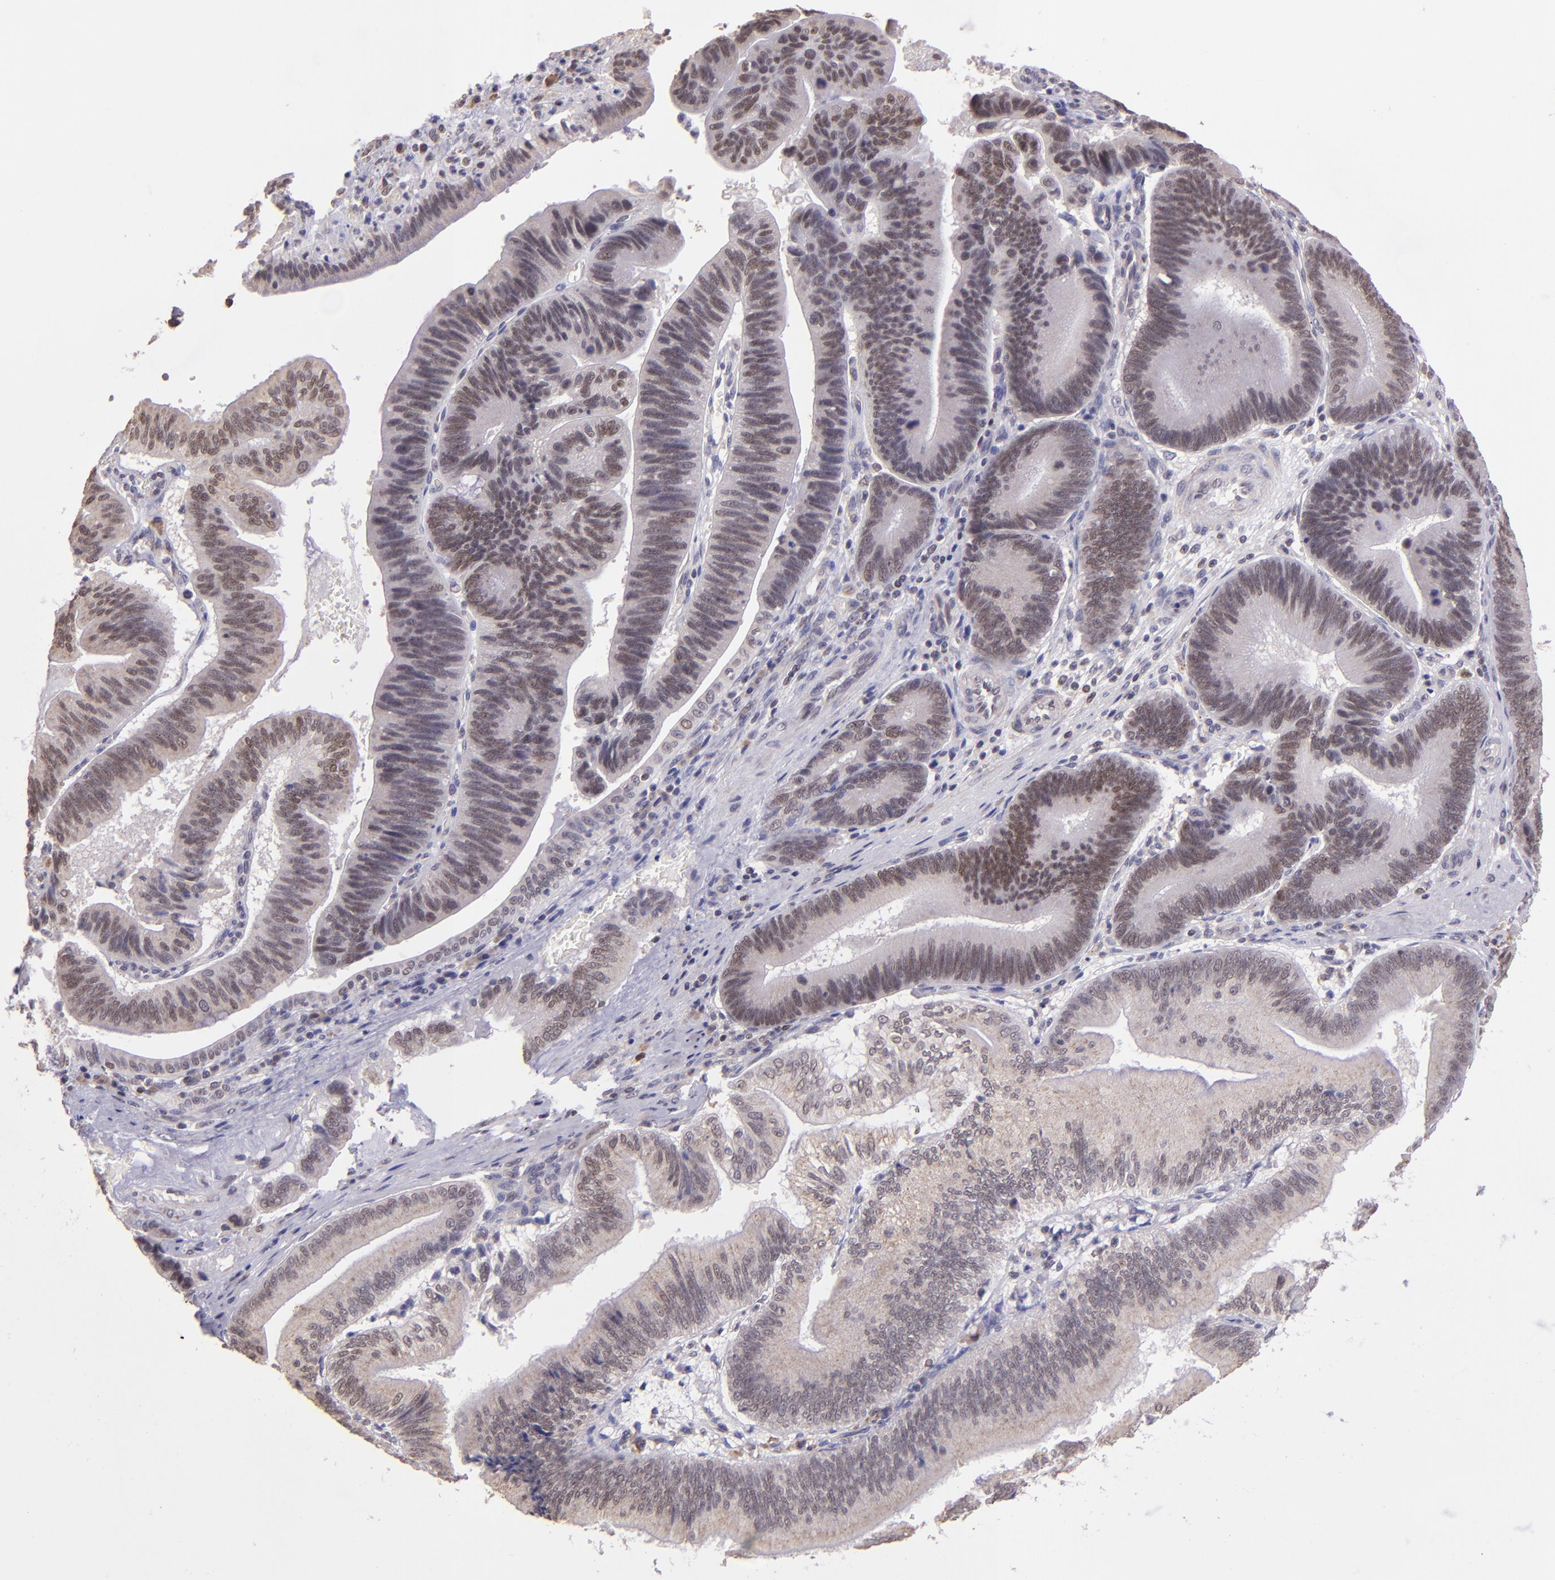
{"staining": {"intensity": "weak", "quantity": "25%-75%", "location": "cytoplasmic/membranous,nuclear"}, "tissue": "pancreatic cancer", "cell_type": "Tumor cells", "image_type": "cancer", "snomed": [{"axis": "morphology", "description": "Adenocarcinoma, NOS"}, {"axis": "topography", "description": "Pancreas"}], "caption": "A photomicrograph showing weak cytoplasmic/membranous and nuclear expression in approximately 25%-75% of tumor cells in pancreatic adenocarcinoma, as visualized by brown immunohistochemical staining.", "gene": "ELF1", "patient": {"sex": "male", "age": 82}}